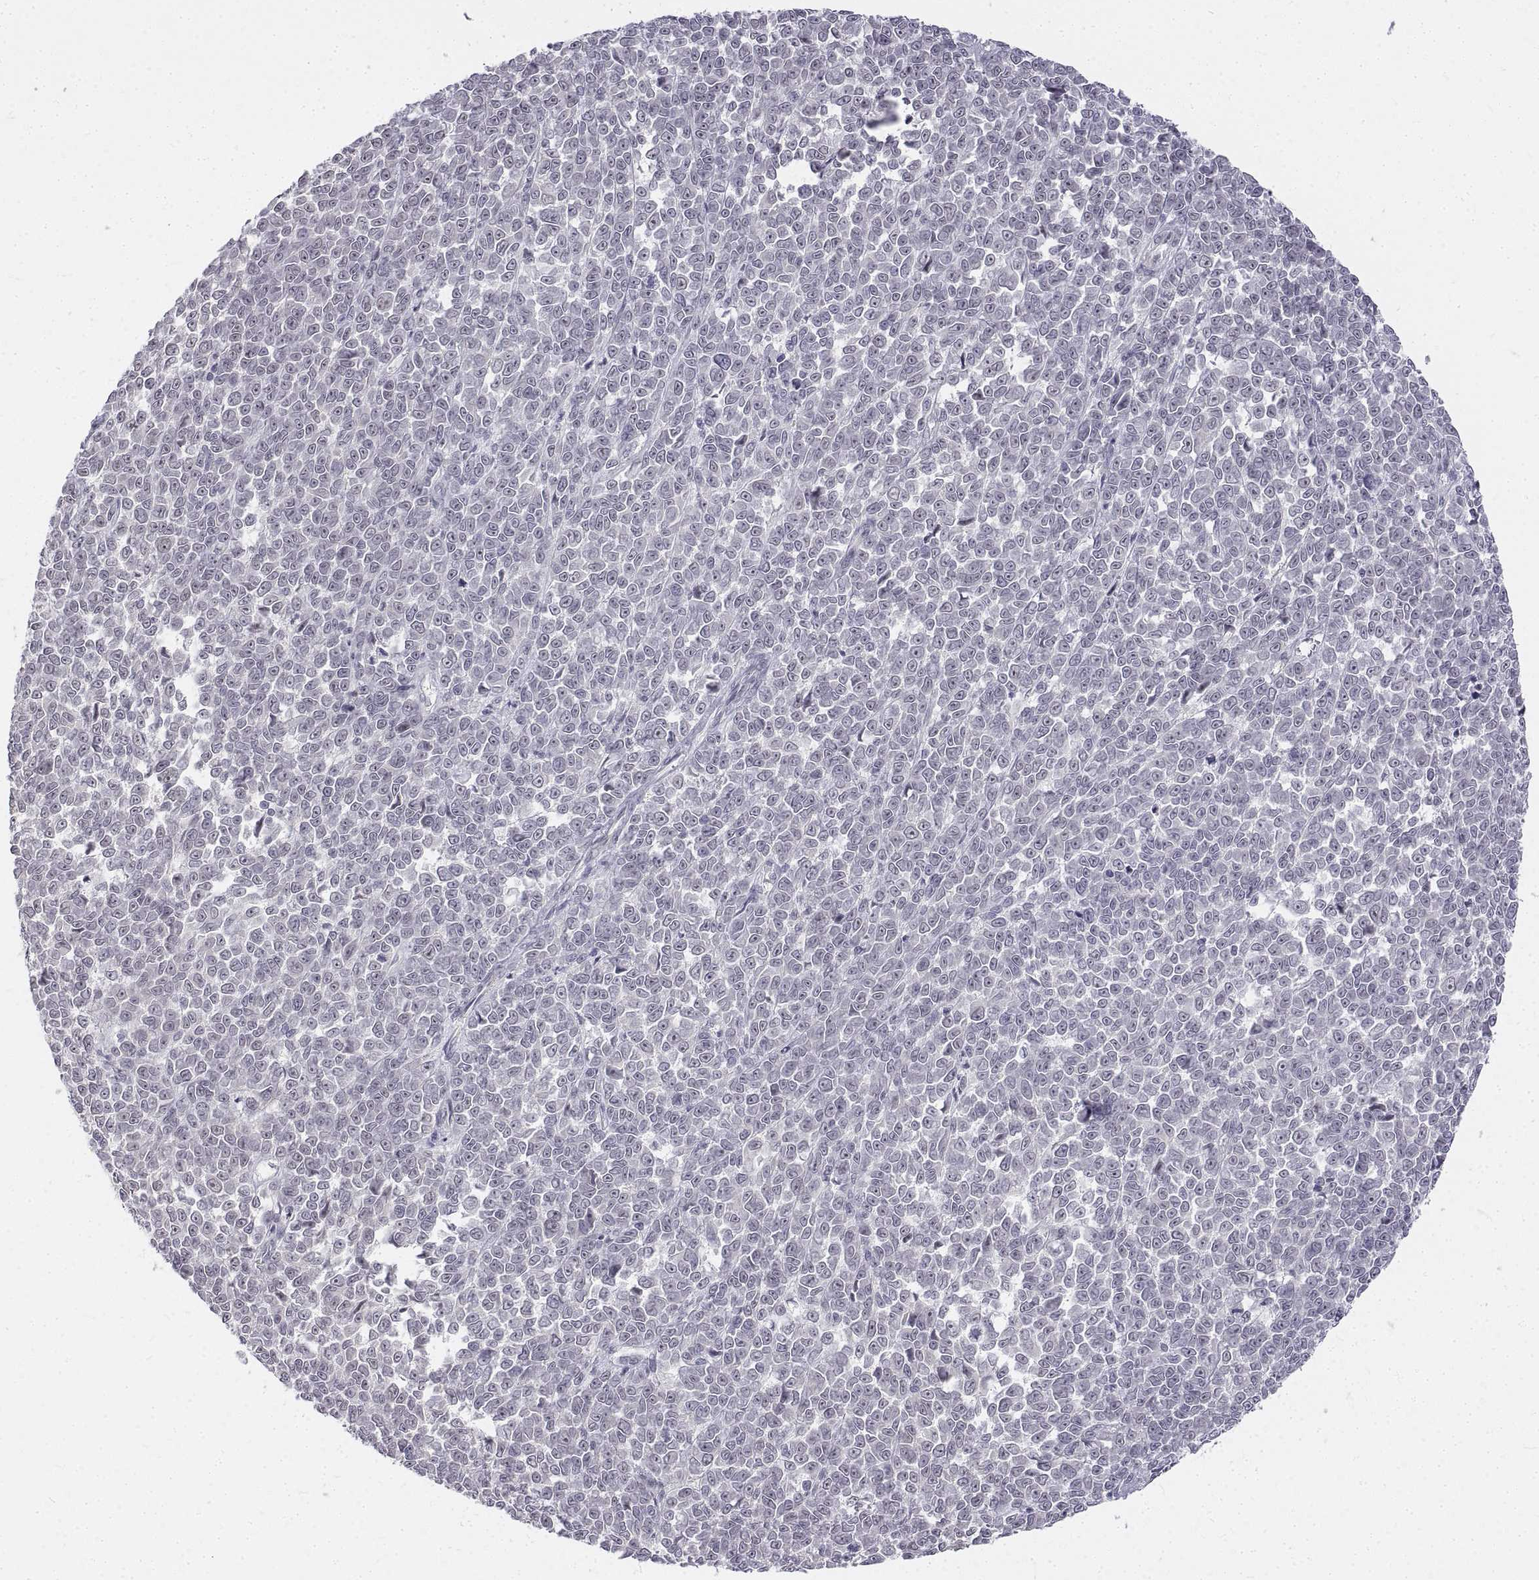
{"staining": {"intensity": "negative", "quantity": "none", "location": "none"}, "tissue": "melanoma", "cell_type": "Tumor cells", "image_type": "cancer", "snomed": [{"axis": "morphology", "description": "Malignant melanoma, NOS"}, {"axis": "topography", "description": "Skin"}], "caption": "High magnification brightfield microscopy of malignant melanoma stained with DAB (brown) and counterstained with hematoxylin (blue): tumor cells show no significant positivity.", "gene": "ANO2", "patient": {"sex": "female", "age": 95}}